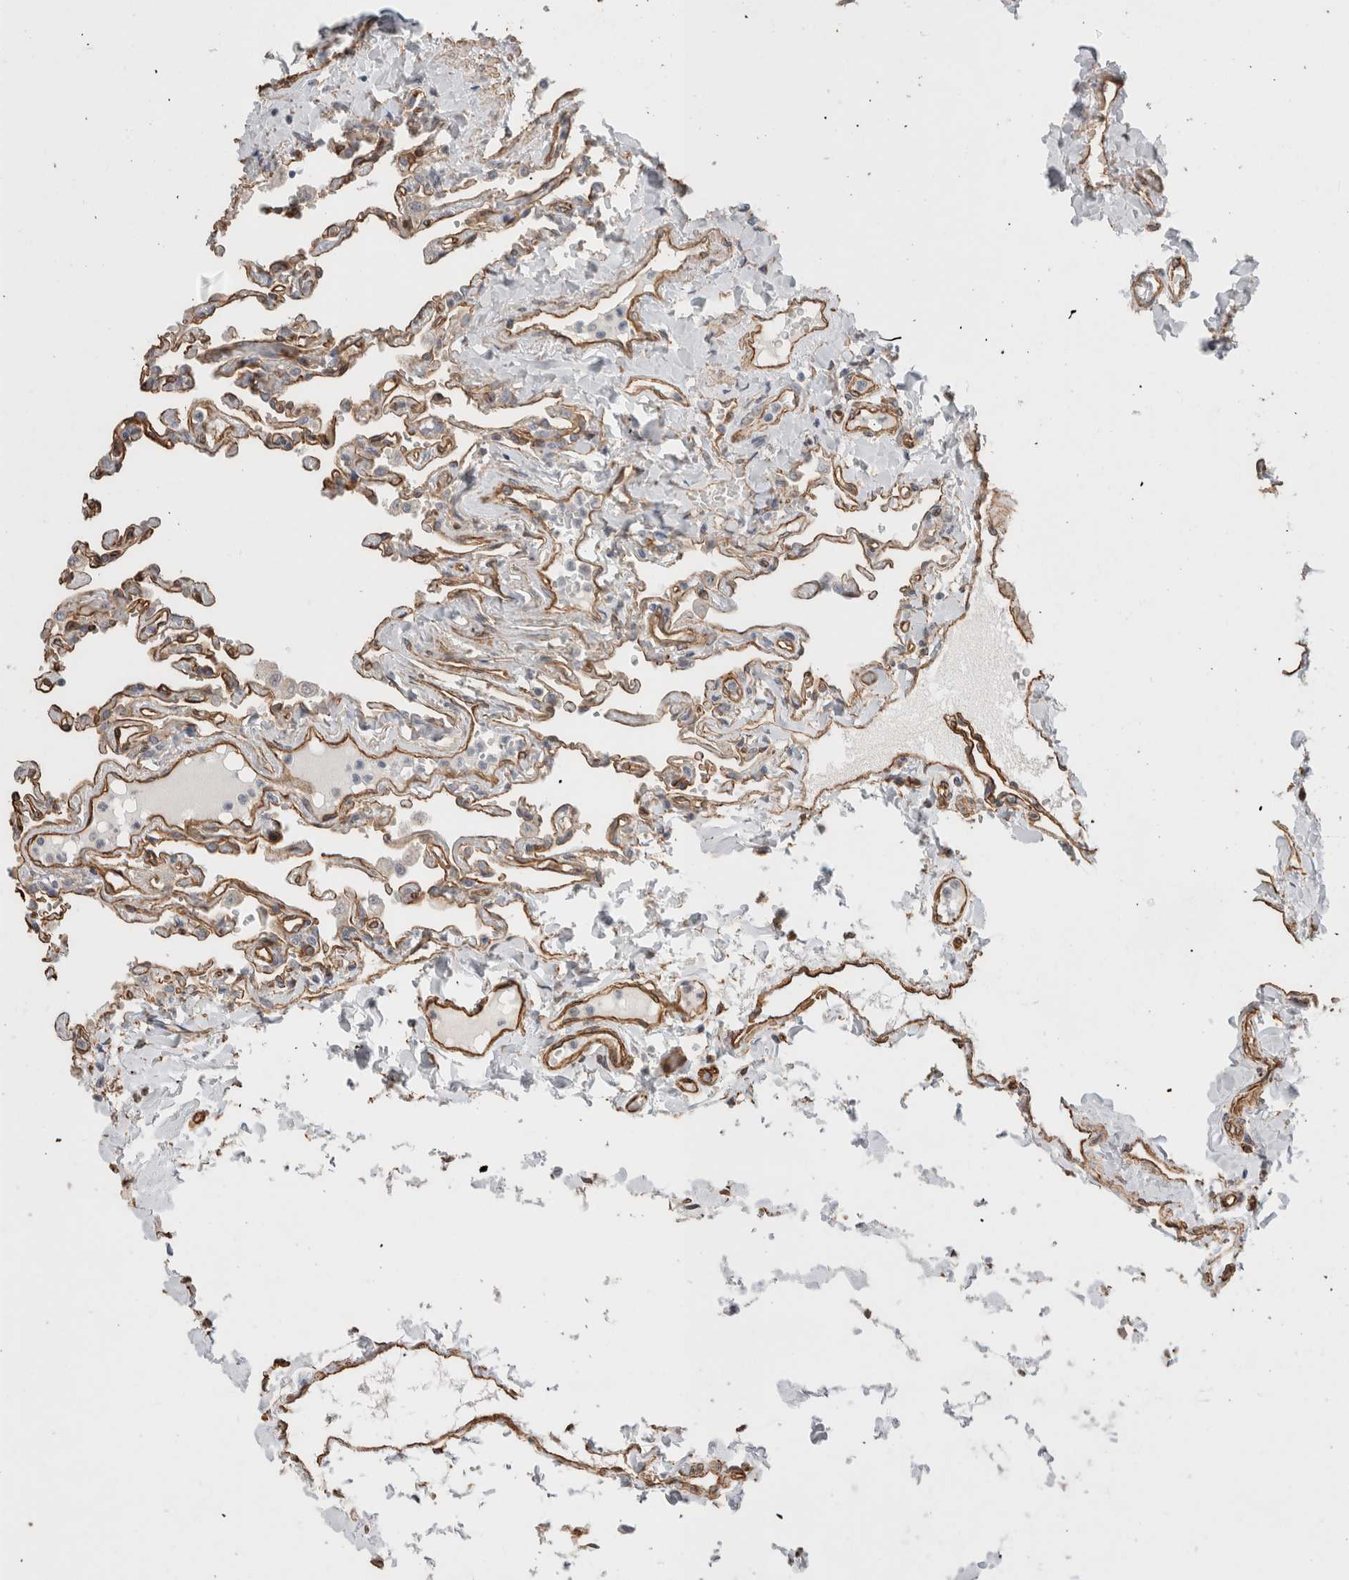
{"staining": {"intensity": "moderate", "quantity": ">75%", "location": "cytoplasmic/membranous"}, "tissue": "lung", "cell_type": "Alveolar cells", "image_type": "normal", "snomed": [{"axis": "morphology", "description": "Normal tissue, NOS"}, {"axis": "topography", "description": "Lung"}], "caption": "Moderate cytoplasmic/membranous protein staining is identified in about >75% of alveolar cells in lung. (DAB (3,3'-diaminobenzidine) IHC, brown staining for protein, blue staining for nuclei).", "gene": "CAAP1", "patient": {"sex": "male", "age": 21}}